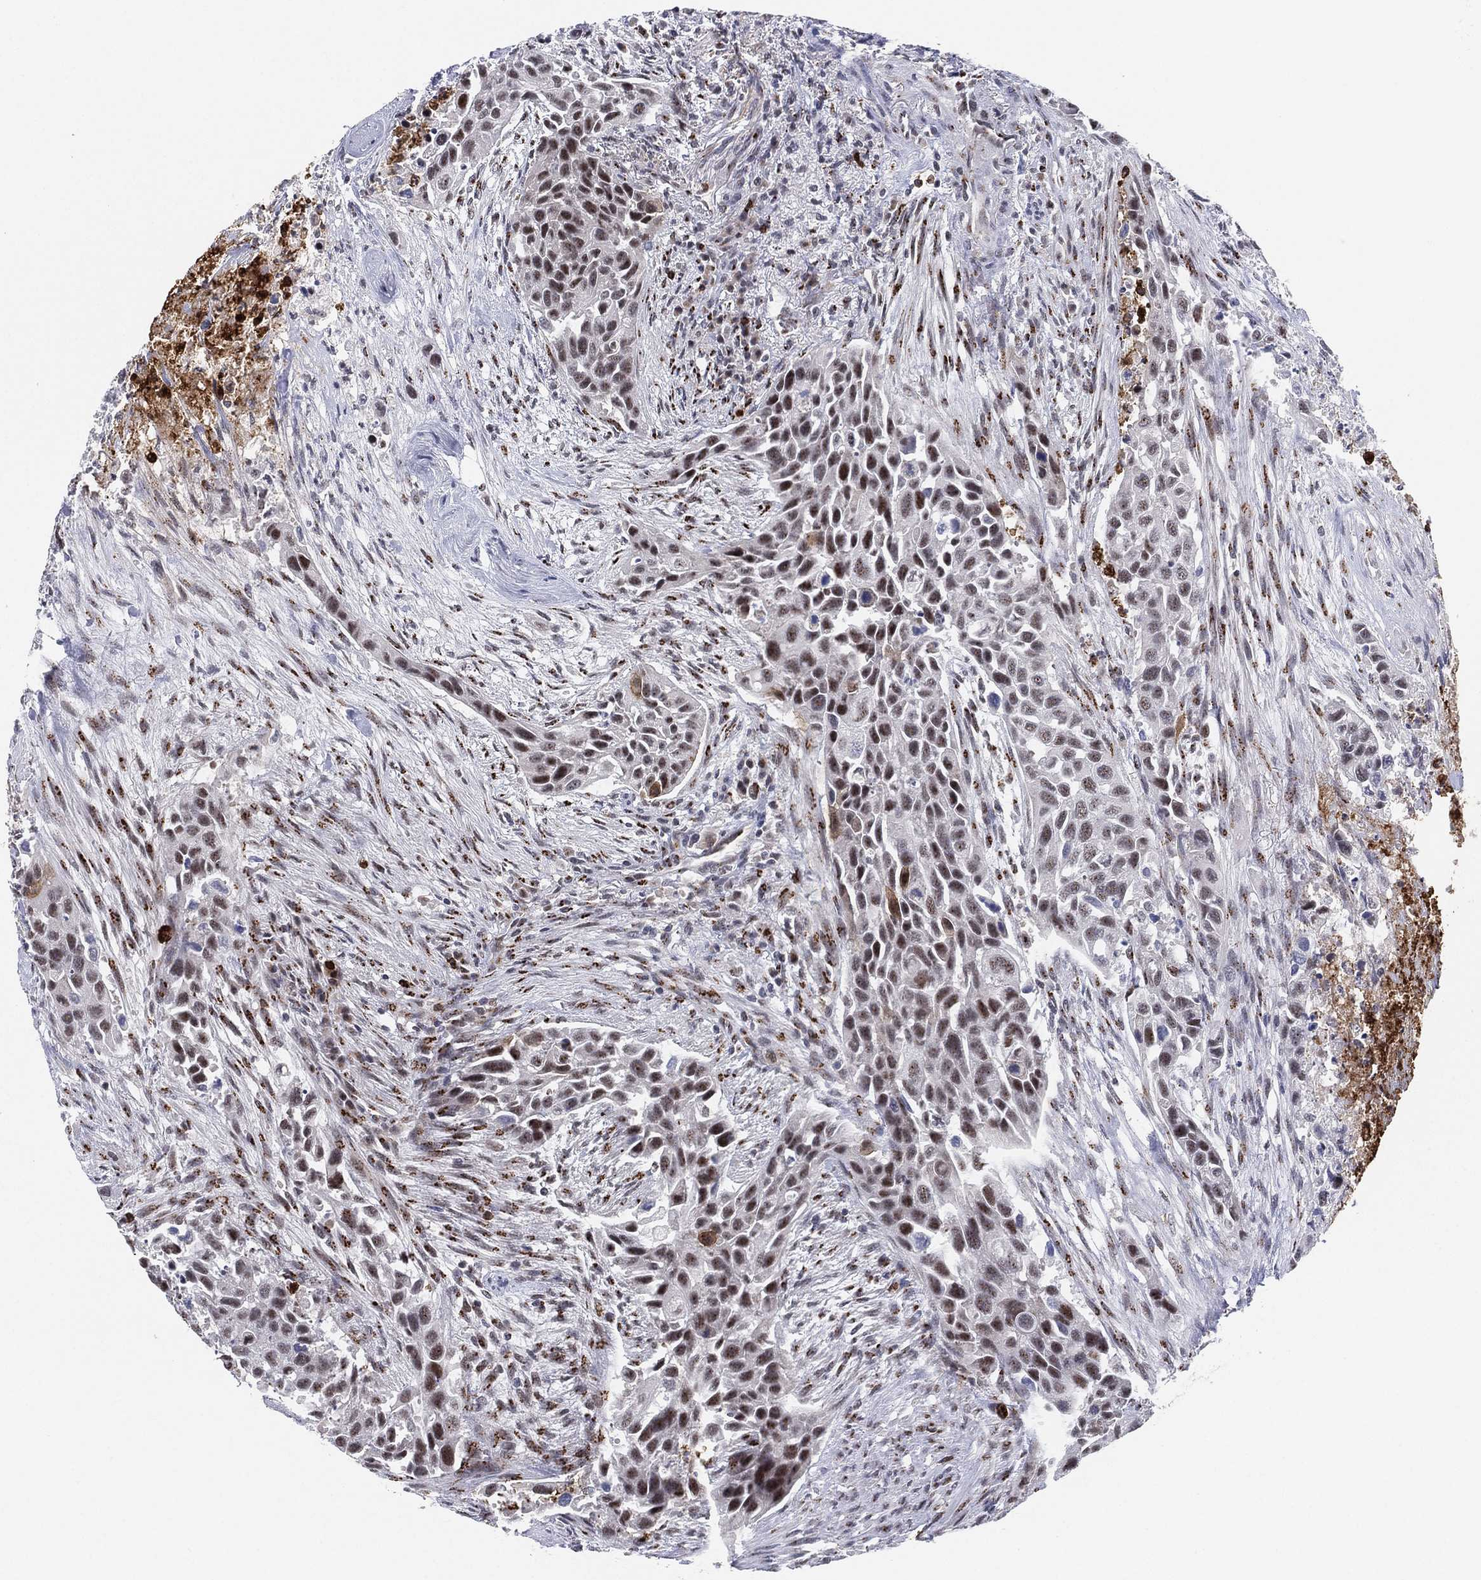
{"staining": {"intensity": "weak", "quantity": "<25%", "location": "nuclear"}, "tissue": "urothelial cancer", "cell_type": "Tumor cells", "image_type": "cancer", "snomed": [{"axis": "morphology", "description": "Urothelial carcinoma, High grade"}, {"axis": "topography", "description": "Urinary bladder"}], "caption": "An image of high-grade urothelial carcinoma stained for a protein demonstrates no brown staining in tumor cells. (DAB (3,3'-diaminobenzidine) IHC with hematoxylin counter stain).", "gene": "CD177", "patient": {"sex": "female", "age": 73}}